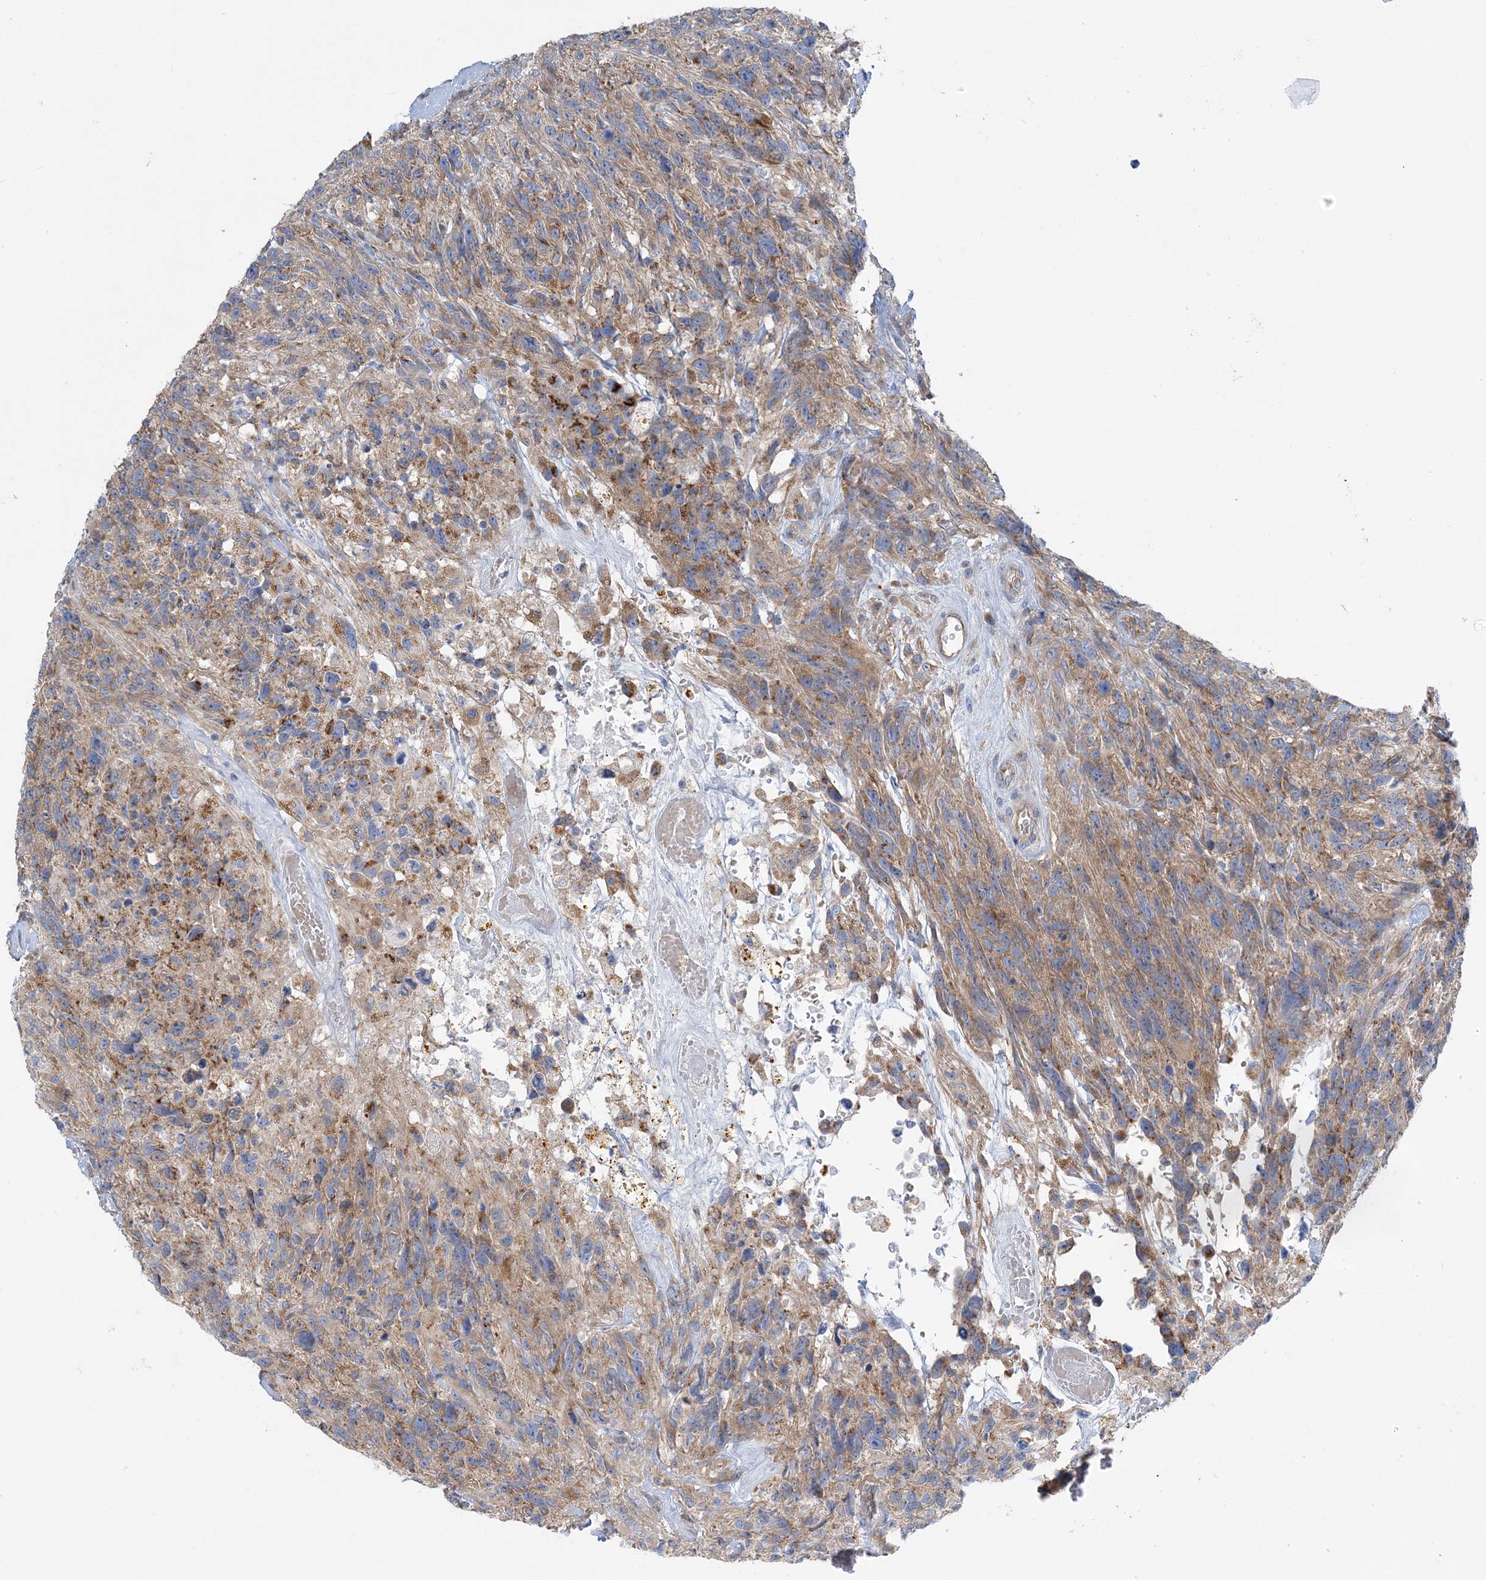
{"staining": {"intensity": "moderate", "quantity": "25%-75%", "location": "cytoplasmic/membranous"}, "tissue": "glioma", "cell_type": "Tumor cells", "image_type": "cancer", "snomed": [{"axis": "morphology", "description": "Glioma, malignant, High grade"}, {"axis": "topography", "description": "Brain"}], "caption": "Protein analysis of malignant glioma (high-grade) tissue exhibits moderate cytoplasmic/membranous positivity in approximately 25%-75% of tumor cells.", "gene": "FAM114A2", "patient": {"sex": "male", "age": 69}}